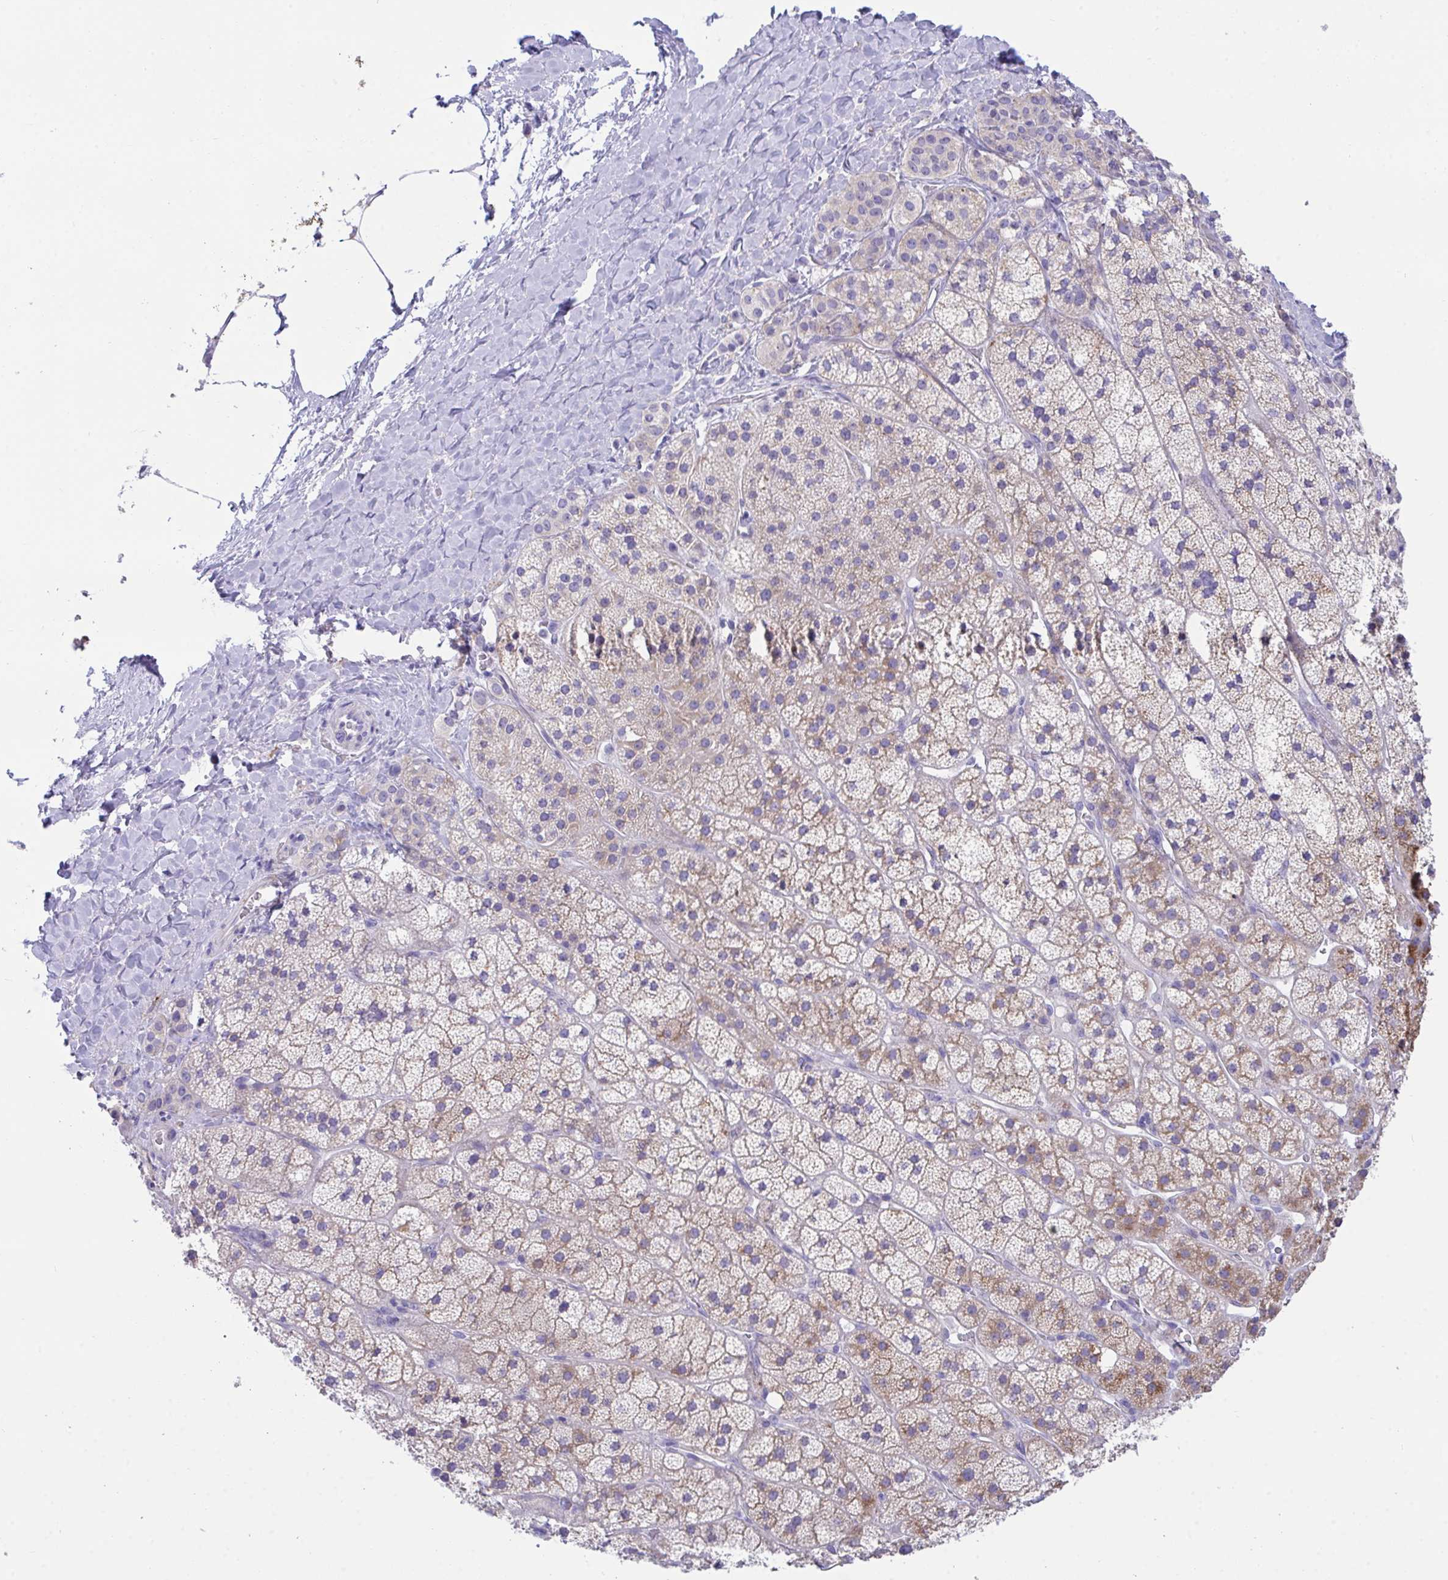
{"staining": {"intensity": "moderate", "quantity": "25%-75%", "location": "cytoplasmic/membranous"}, "tissue": "adrenal gland", "cell_type": "Glandular cells", "image_type": "normal", "snomed": [{"axis": "morphology", "description": "Normal tissue, NOS"}, {"axis": "topography", "description": "Adrenal gland"}], "caption": "Moderate cytoplasmic/membranous expression is present in about 25%-75% of glandular cells in normal adrenal gland. (Stains: DAB (3,3'-diaminobenzidine) in brown, nuclei in blue, Microscopy: brightfield microscopy at high magnification).", "gene": "TMEM106B", "patient": {"sex": "male", "age": 57}}